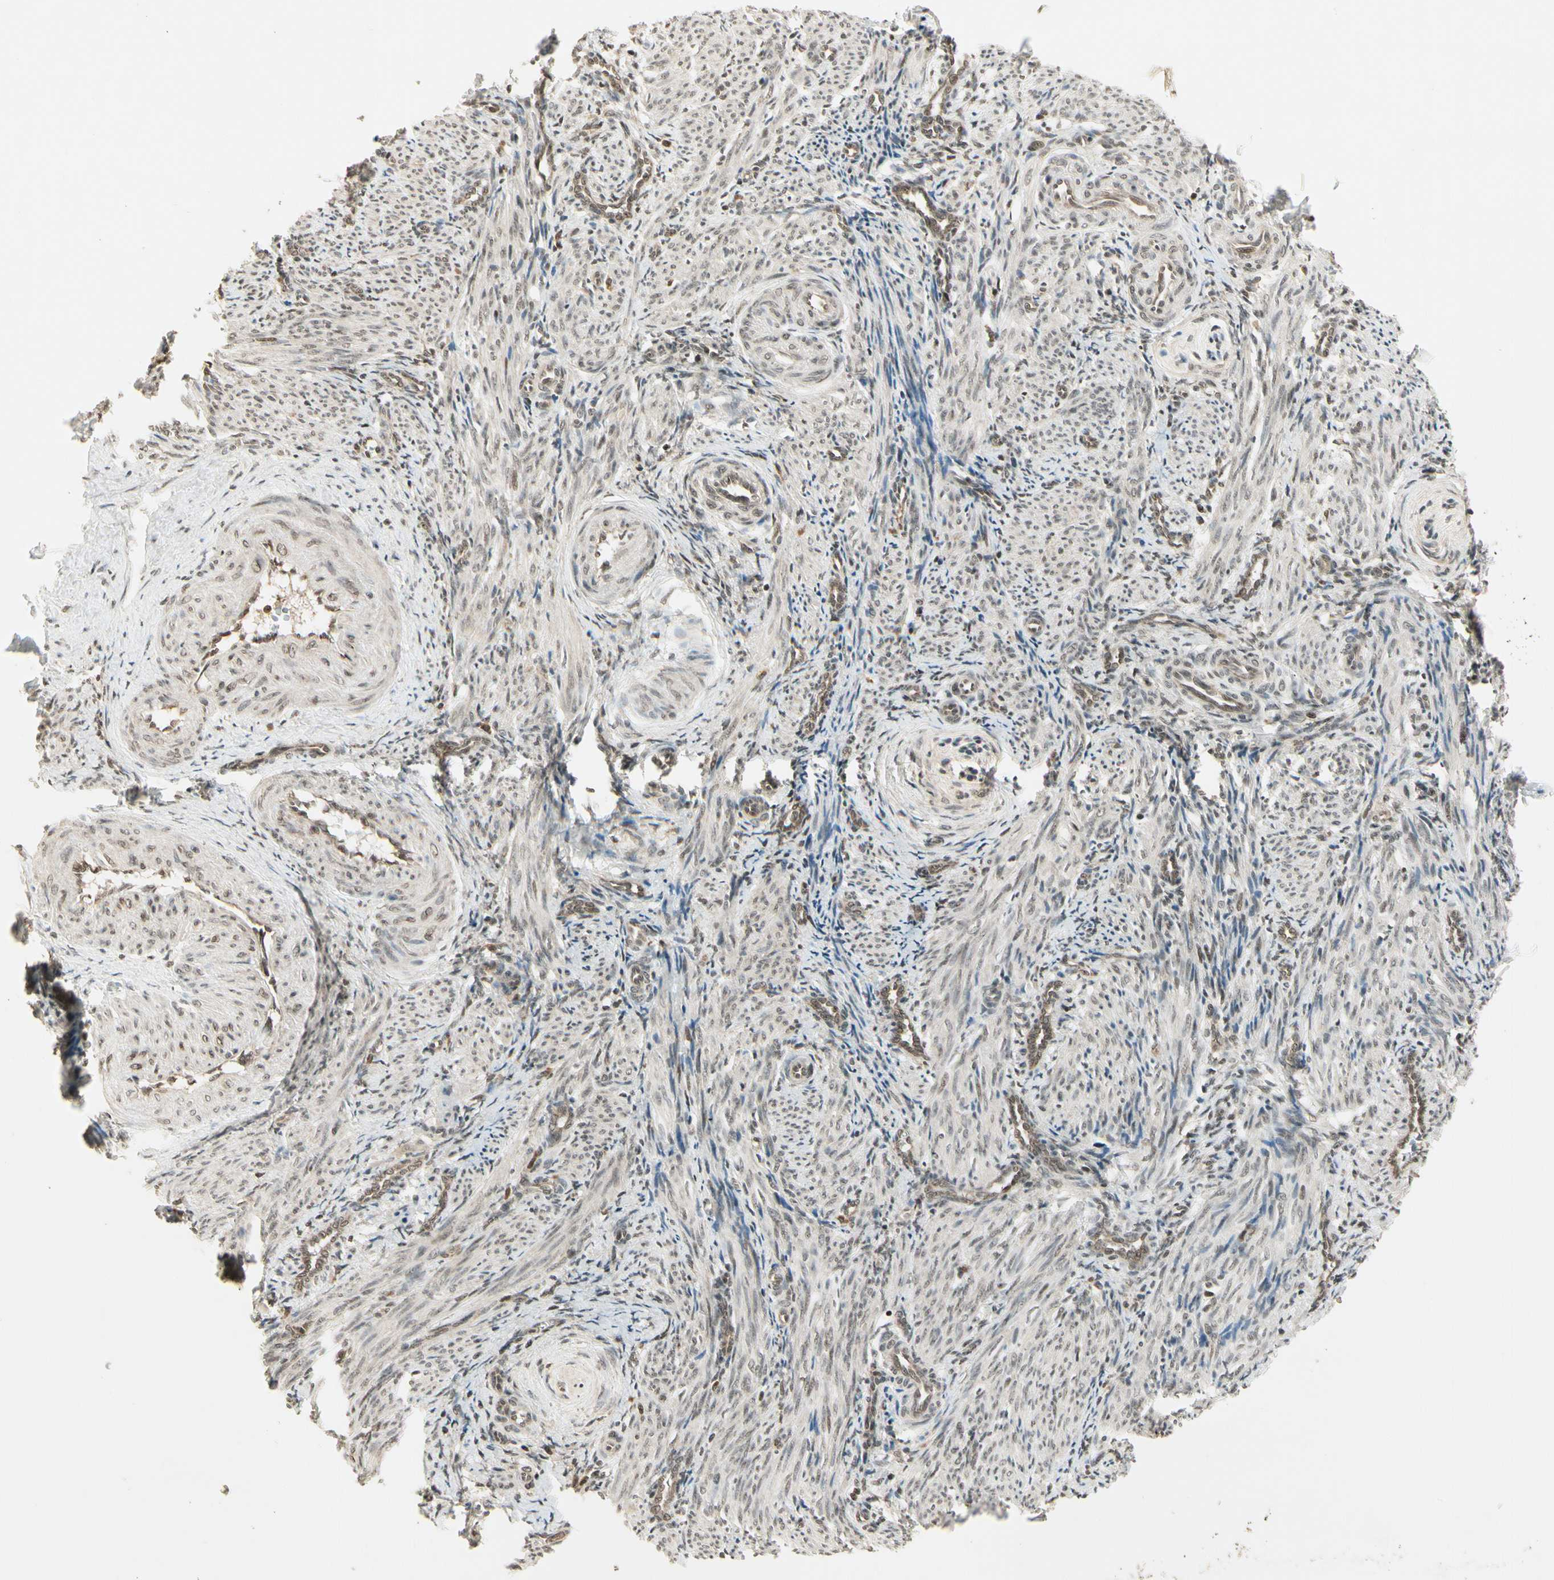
{"staining": {"intensity": "weak", "quantity": "25%-75%", "location": "cytoplasmic/membranous,nuclear"}, "tissue": "smooth muscle", "cell_type": "Smooth muscle cells", "image_type": "normal", "snomed": [{"axis": "morphology", "description": "Normal tissue, NOS"}, {"axis": "topography", "description": "Endometrium"}], "caption": "Immunohistochemical staining of normal smooth muscle shows weak cytoplasmic/membranous,nuclear protein expression in about 25%-75% of smooth muscle cells. (IHC, brightfield microscopy, high magnification).", "gene": "SMN2", "patient": {"sex": "female", "age": 33}}